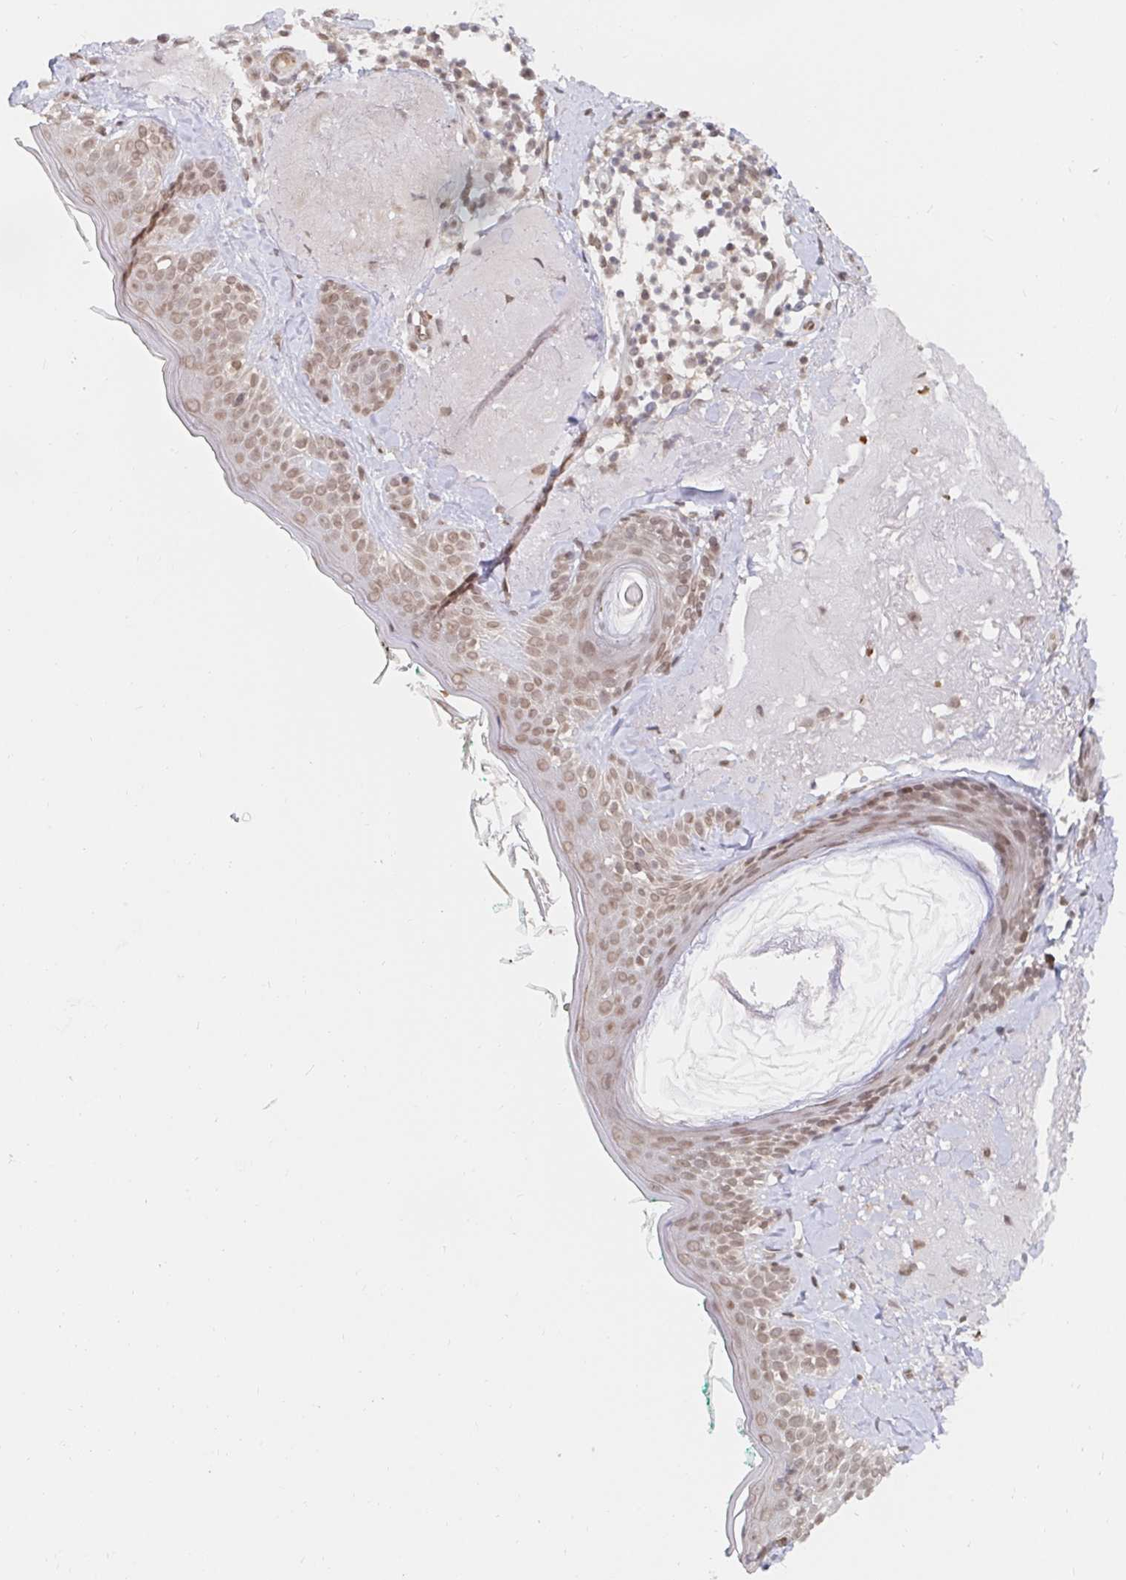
{"staining": {"intensity": "weak", "quantity": "25%-75%", "location": "nuclear"}, "tissue": "skin", "cell_type": "Fibroblasts", "image_type": "normal", "snomed": [{"axis": "morphology", "description": "Normal tissue, NOS"}, {"axis": "topography", "description": "Skin"}], "caption": "A low amount of weak nuclear expression is seen in approximately 25%-75% of fibroblasts in normal skin.", "gene": "CHD2", "patient": {"sex": "male", "age": 73}}